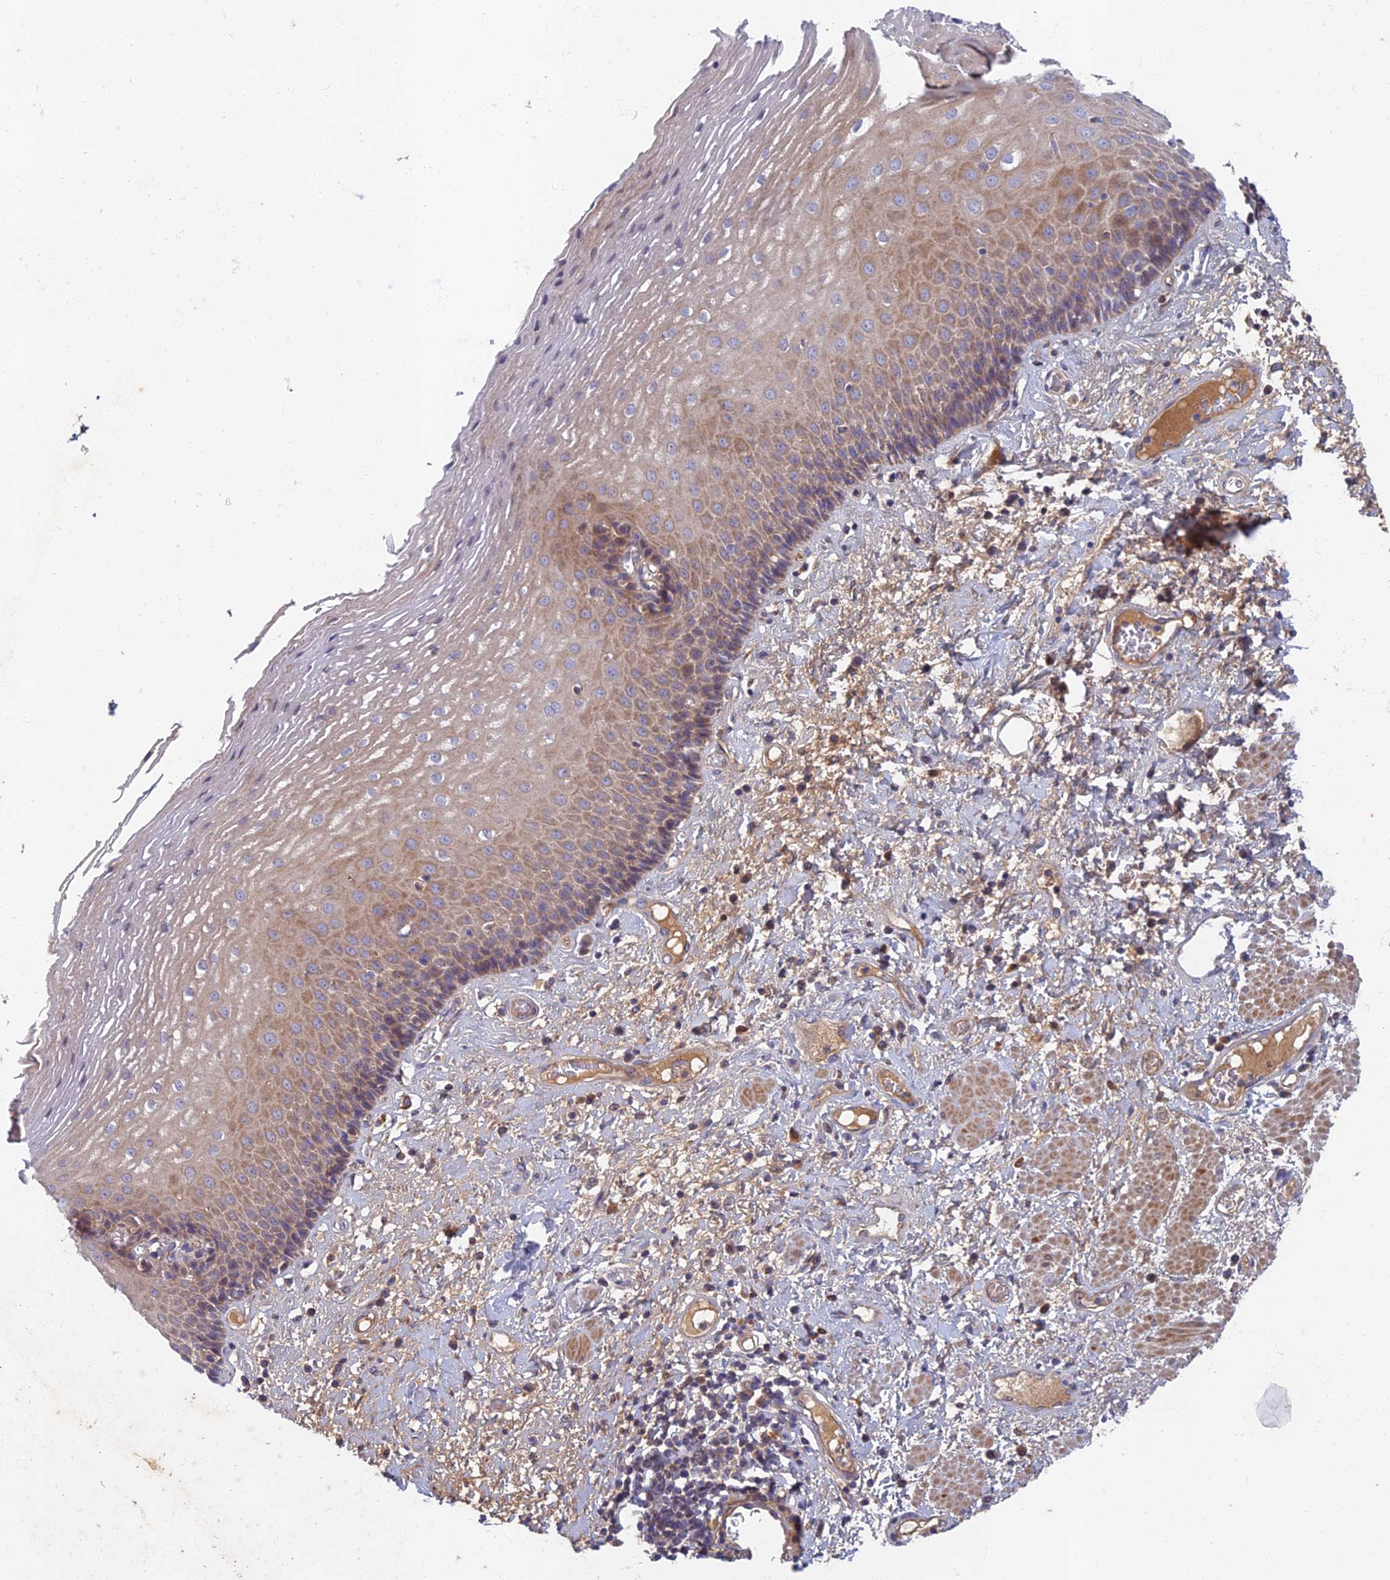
{"staining": {"intensity": "moderate", "quantity": "25%-75%", "location": "cytoplasmic/membranous"}, "tissue": "esophagus", "cell_type": "Squamous epithelial cells", "image_type": "normal", "snomed": [{"axis": "morphology", "description": "Normal tissue, NOS"}, {"axis": "morphology", "description": "Adenocarcinoma, NOS"}, {"axis": "topography", "description": "Esophagus"}], "caption": "Protein expression analysis of unremarkable human esophagus reveals moderate cytoplasmic/membranous staining in about 25%-75% of squamous epithelial cells.", "gene": "SOGA1", "patient": {"sex": "male", "age": 62}}